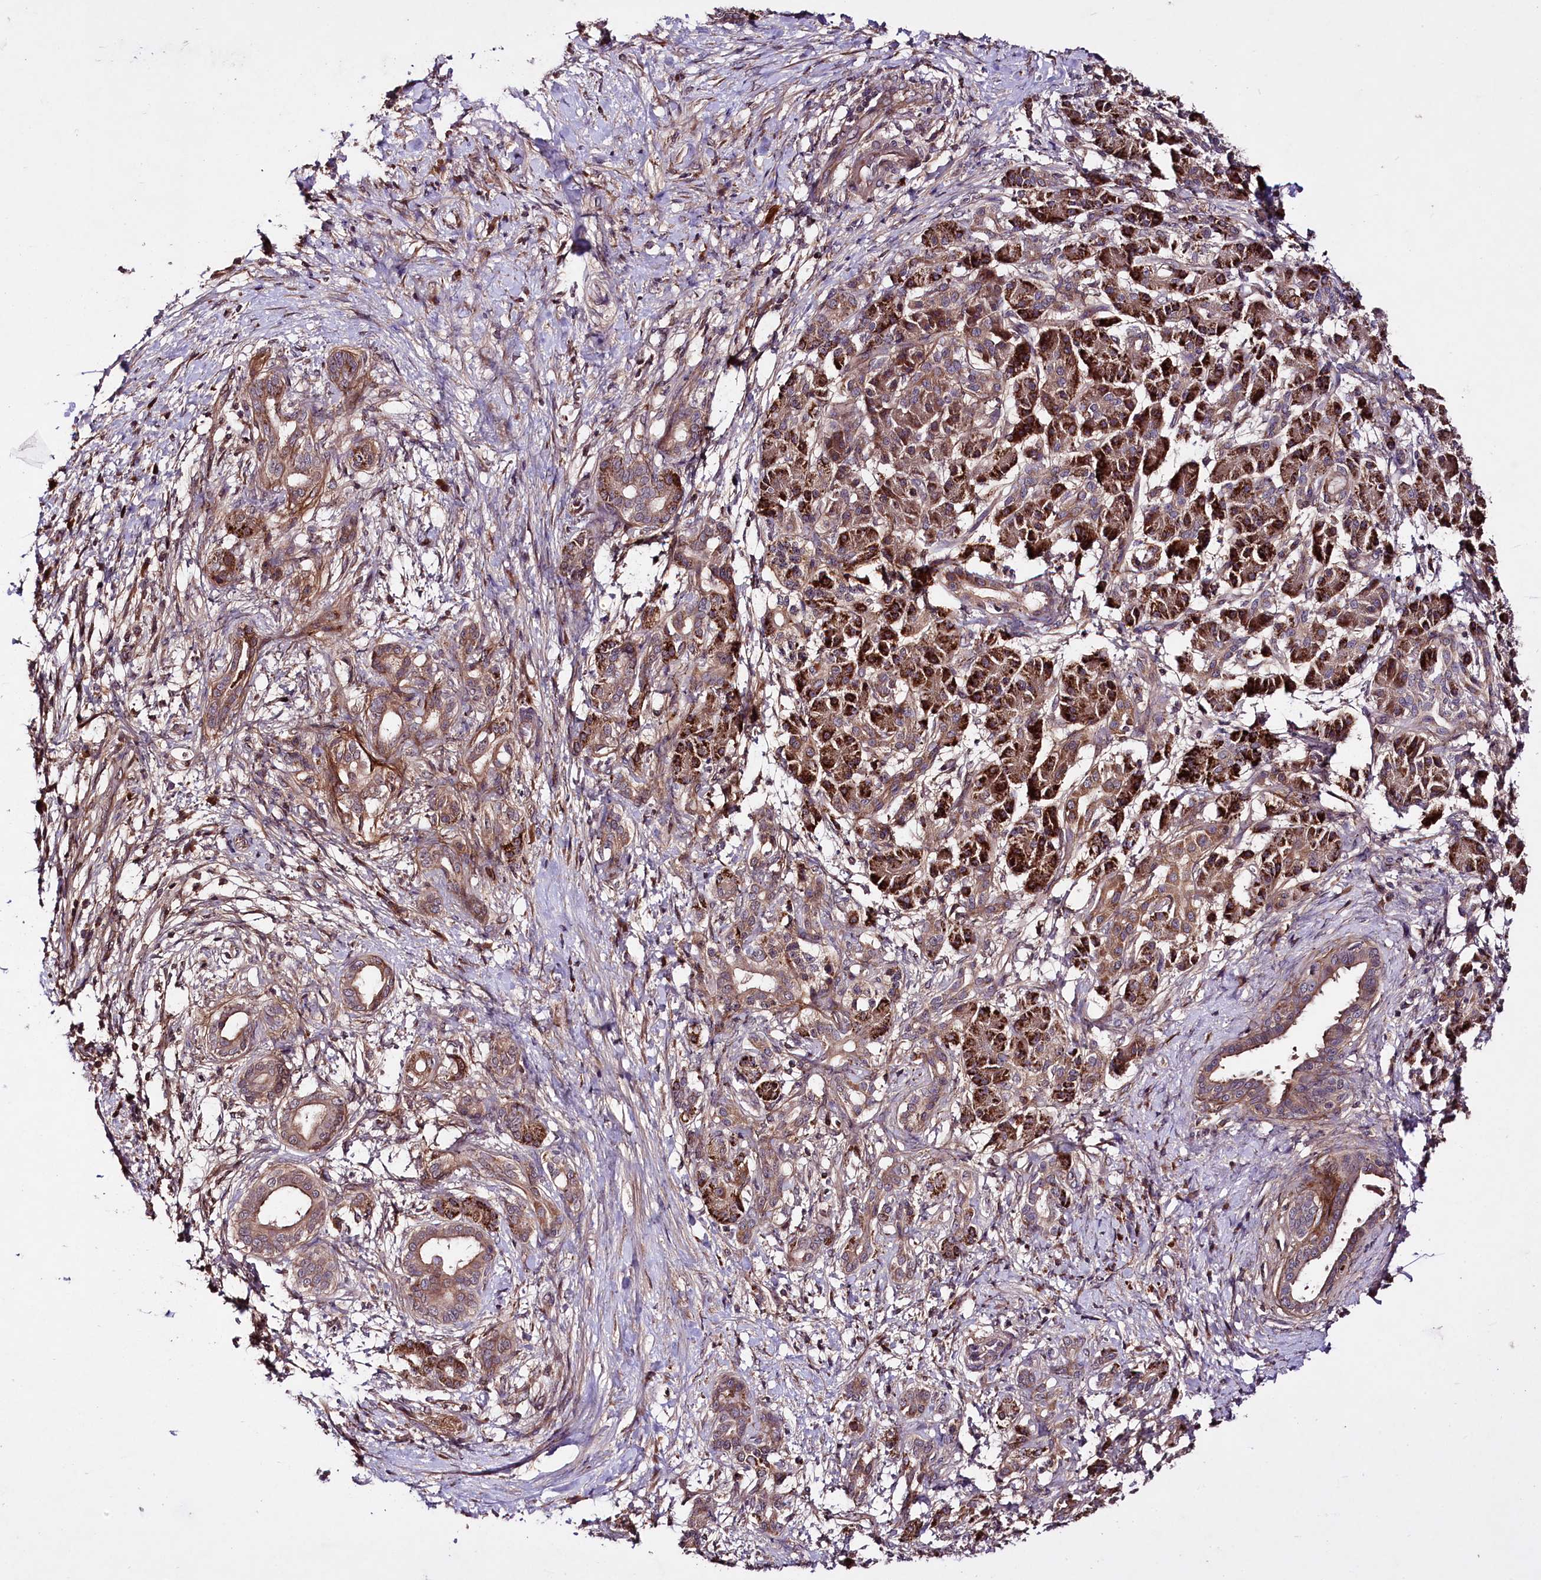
{"staining": {"intensity": "moderate", "quantity": ">75%", "location": "cytoplasmic/membranous"}, "tissue": "pancreatic cancer", "cell_type": "Tumor cells", "image_type": "cancer", "snomed": [{"axis": "morphology", "description": "Adenocarcinoma, NOS"}, {"axis": "topography", "description": "Pancreas"}], "caption": "Immunohistochemistry of pancreatic adenocarcinoma shows medium levels of moderate cytoplasmic/membranous positivity in approximately >75% of tumor cells.", "gene": "TNPO3", "patient": {"sex": "female", "age": 55}}